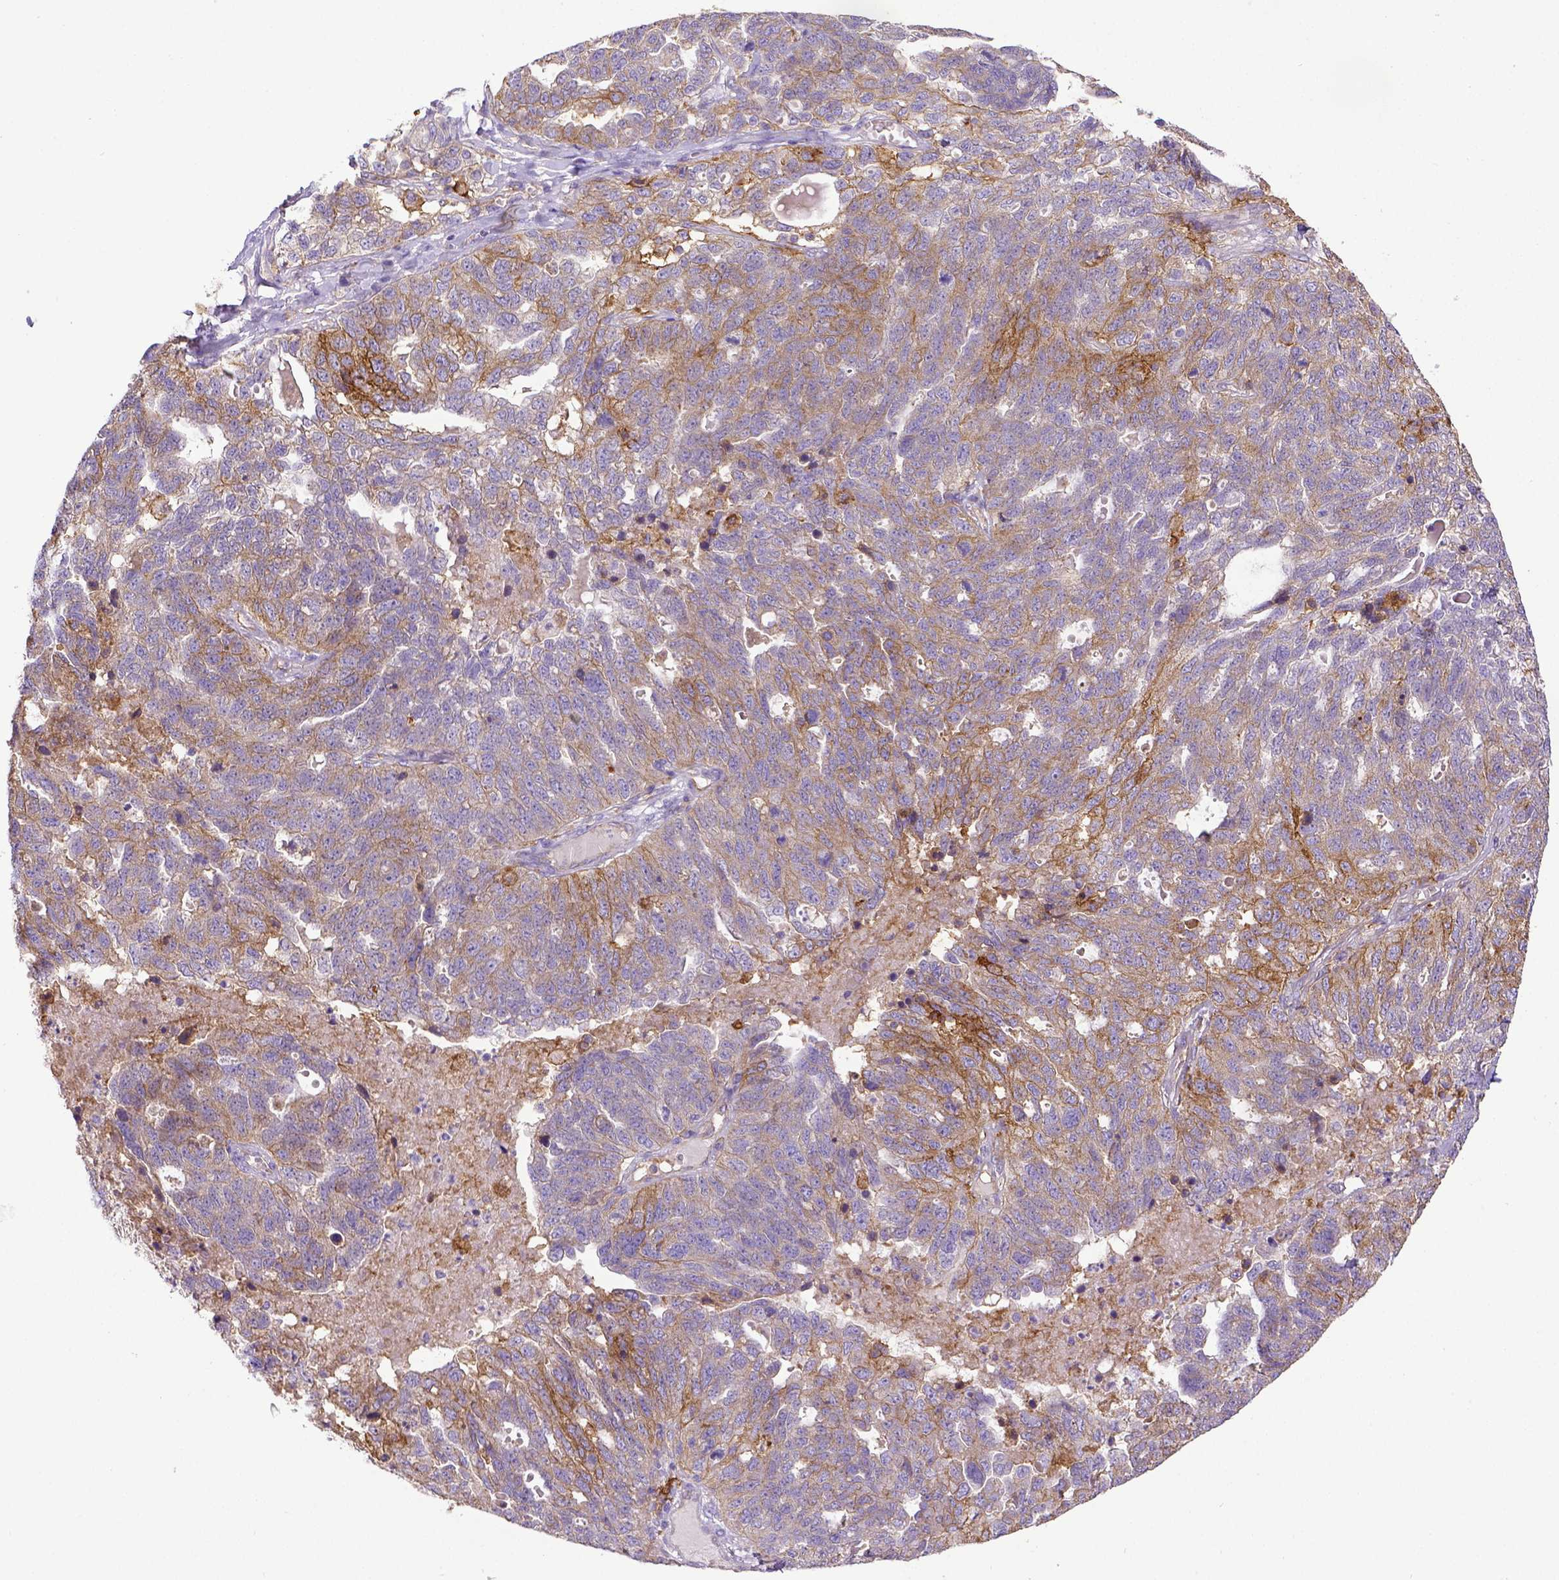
{"staining": {"intensity": "weak", "quantity": "25%-75%", "location": "cytoplasmic/membranous"}, "tissue": "ovarian cancer", "cell_type": "Tumor cells", "image_type": "cancer", "snomed": [{"axis": "morphology", "description": "Cystadenocarcinoma, serous, NOS"}, {"axis": "topography", "description": "Ovary"}], "caption": "Immunohistochemical staining of human ovarian cancer exhibits low levels of weak cytoplasmic/membranous expression in approximately 25%-75% of tumor cells.", "gene": "CD40", "patient": {"sex": "female", "age": 71}}